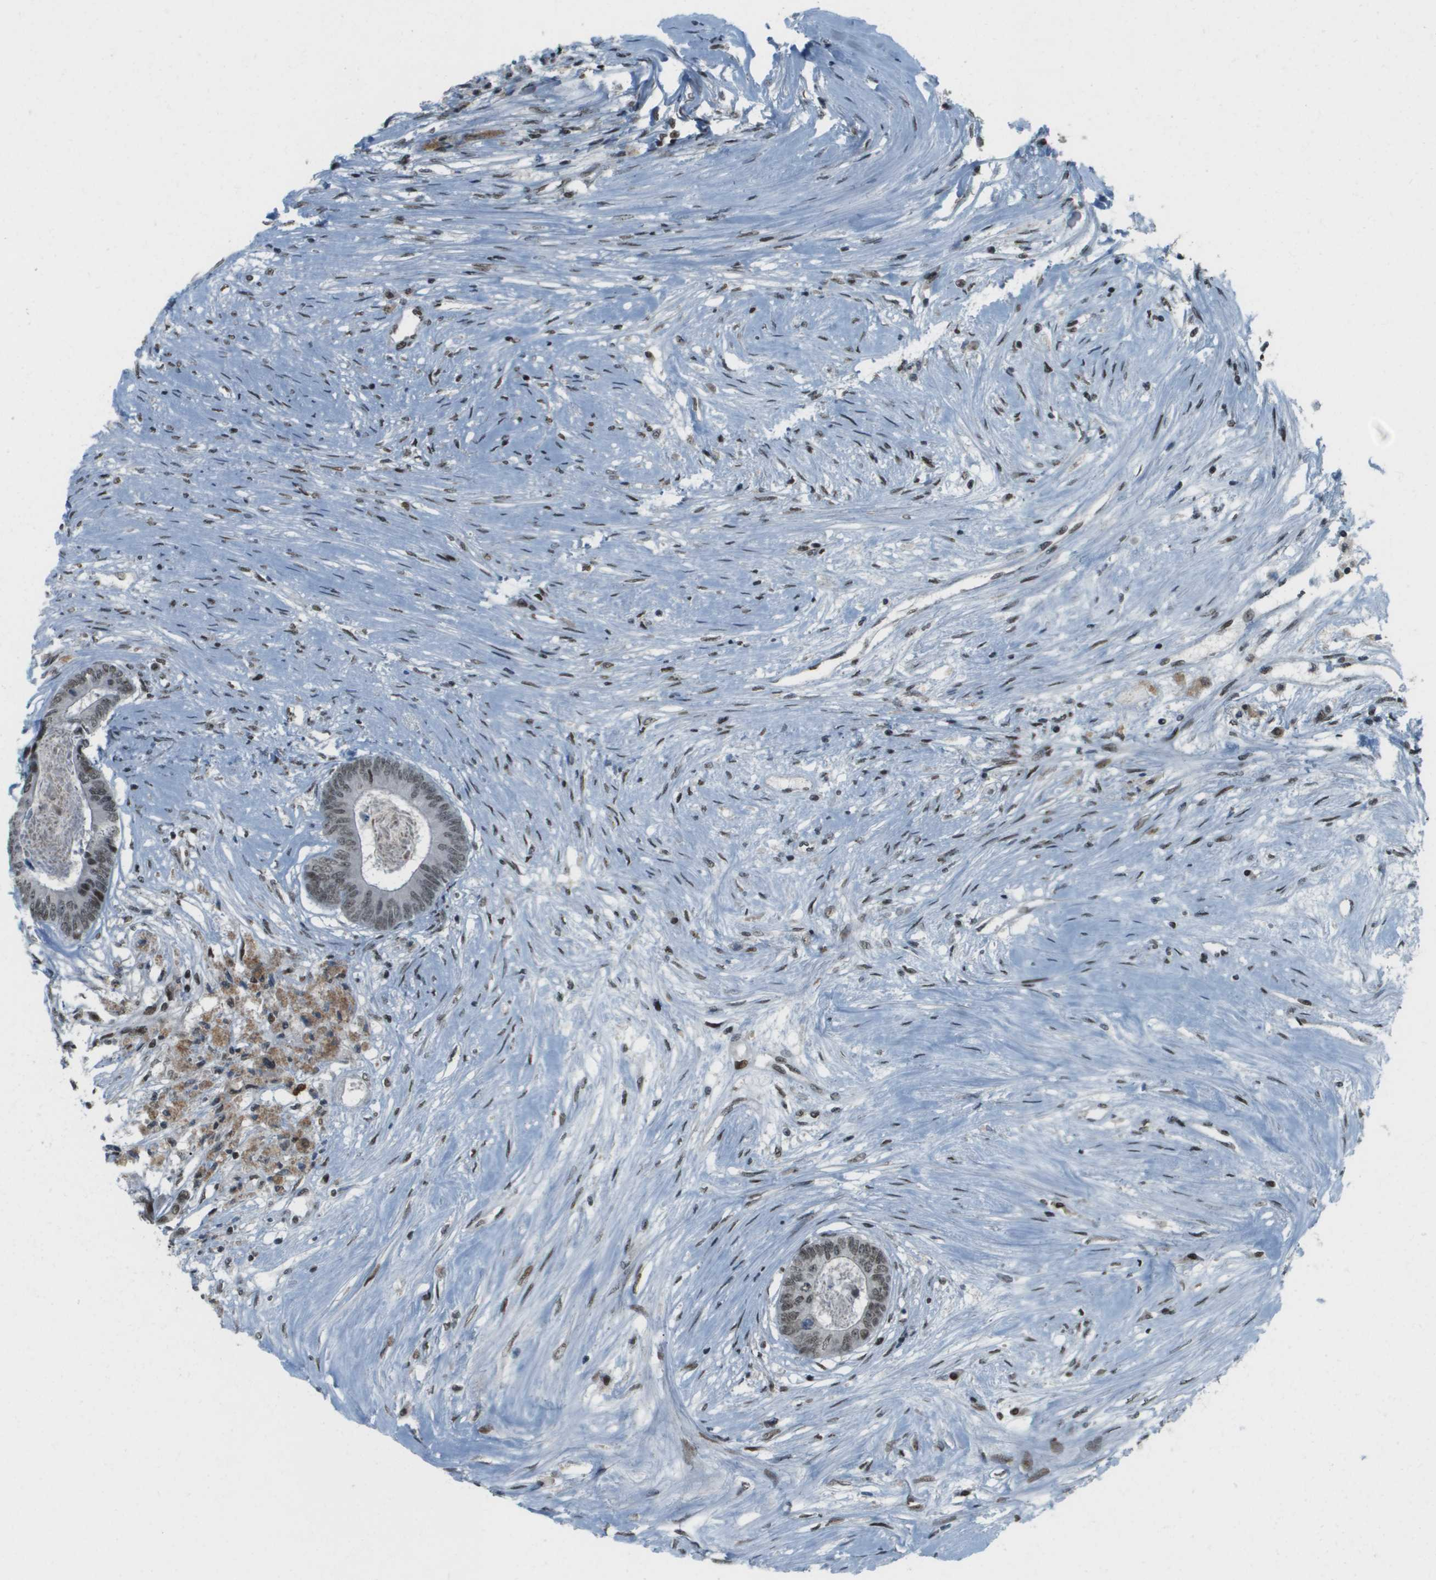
{"staining": {"intensity": "moderate", "quantity": ">75%", "location": "nuclear"}, "tissue": "colorectal cancer", "cell_type": "Tumor cells", "image_type": "cancer", "snomed": [{"axis": "morphology", "description": "Adenocarcinoma, NOS"}, {"axis": "topography", "description": "Rectum"}], "caption": "Immunohistochemistry (IHC) histopathology image of colorectal cancer stained for a protein (brown), which reveals medium levels of moderate nuclear positivity in about >75% of tumor cells.", "gene": "IRF7", "patient": {"sex": "male", "age": 63}}